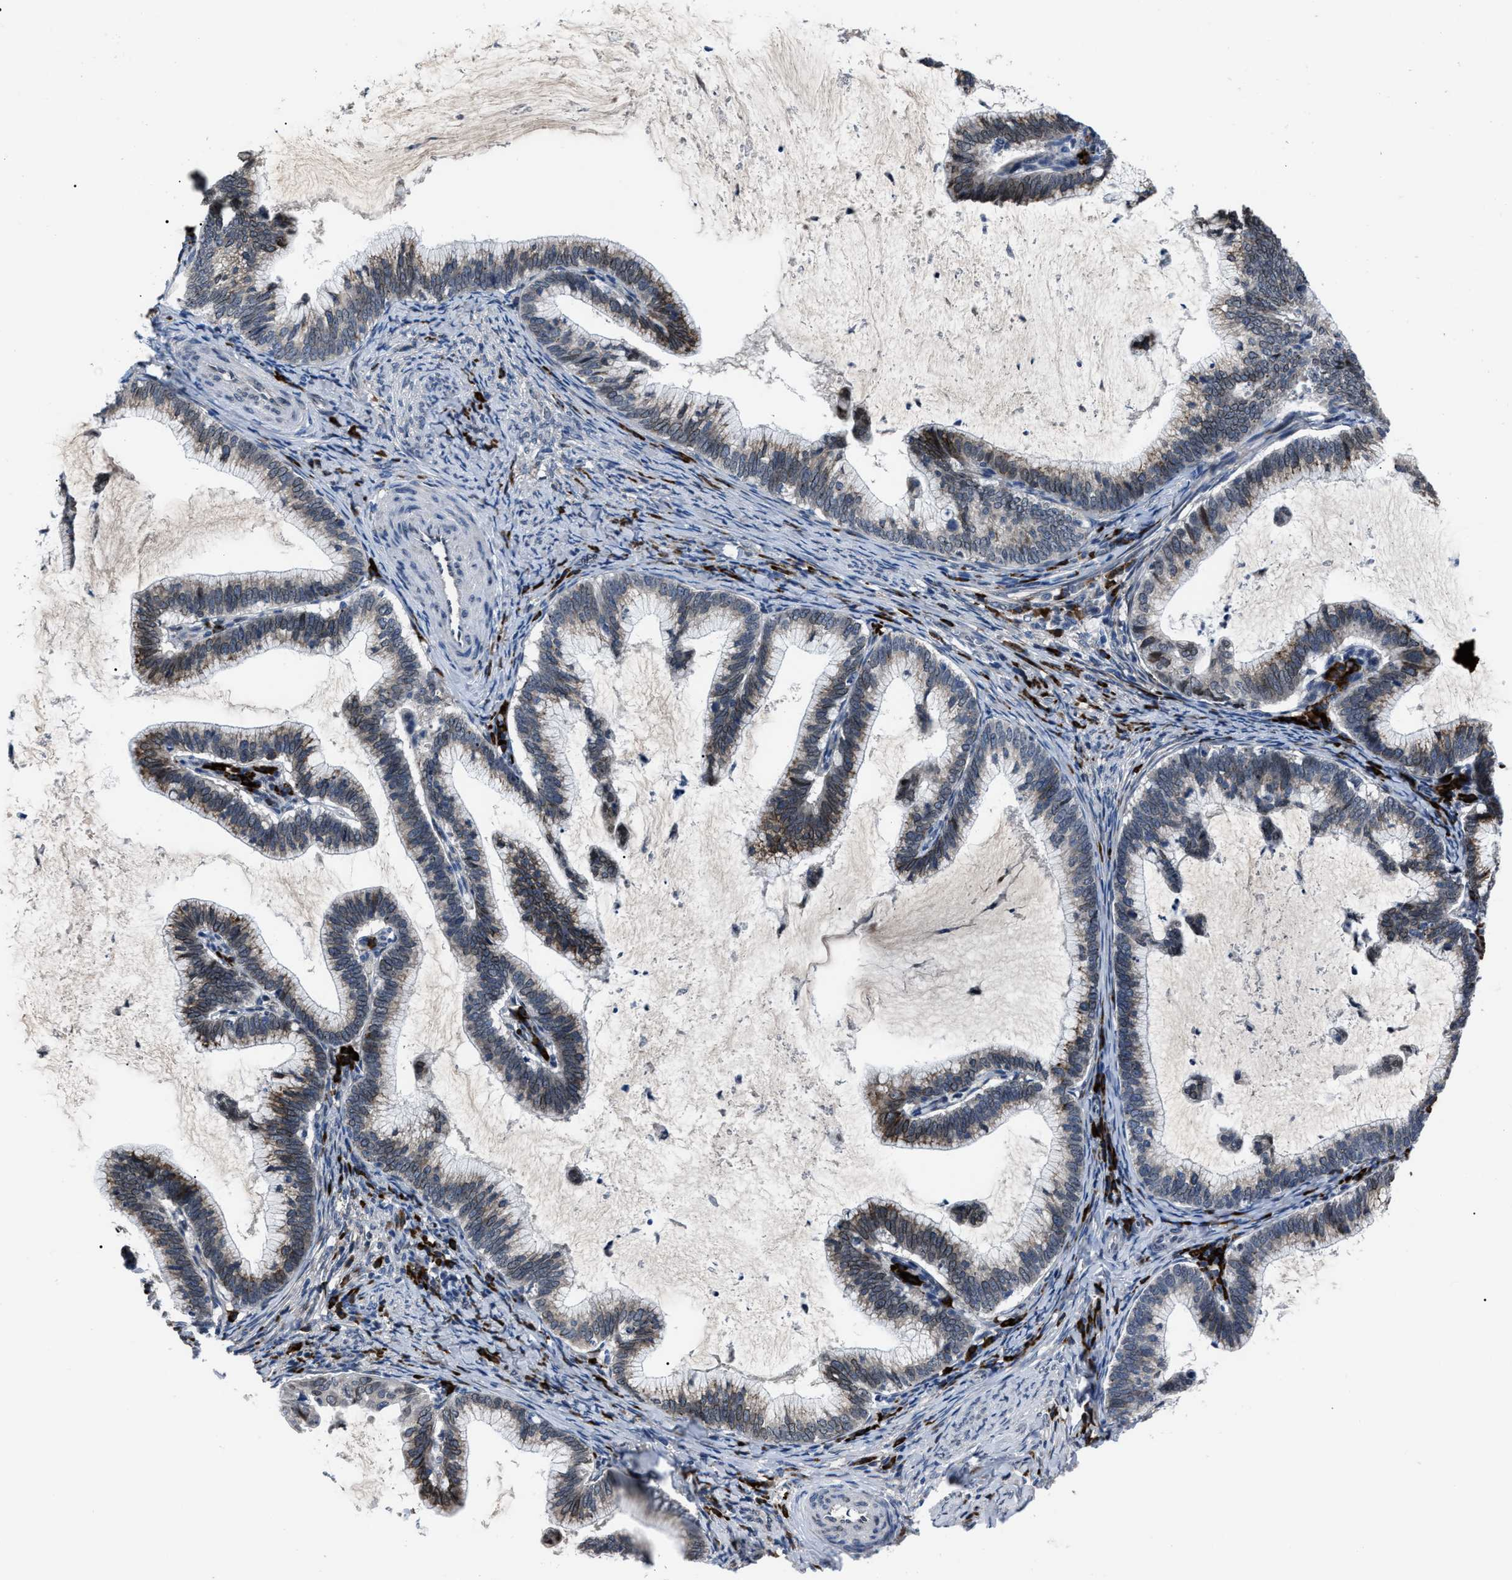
{"staining": {"intensity": "moderate", "quantity": "25%-75%", "location": "cytoplasmic/membranous"}, "tissue": "cervical cancer", "cell_type": "Tumor cells", "image_type": "cancer", "snomed": [{"axis": "morphology", "description": "Adenocarcinoma, NOS"}, {"axis": "topography", "description": "Cervix"}], "caption": "This photomicrograph shows cervical adenocarcinoma stained with IHC to label a protein in brown. The cytoplasmic/membranous of tumor cells show moderate positivity for the protein. Nuclei are counter-stained blue.", "gene": "LRRC14", "patient": {"sex": "female", "age": 36}}